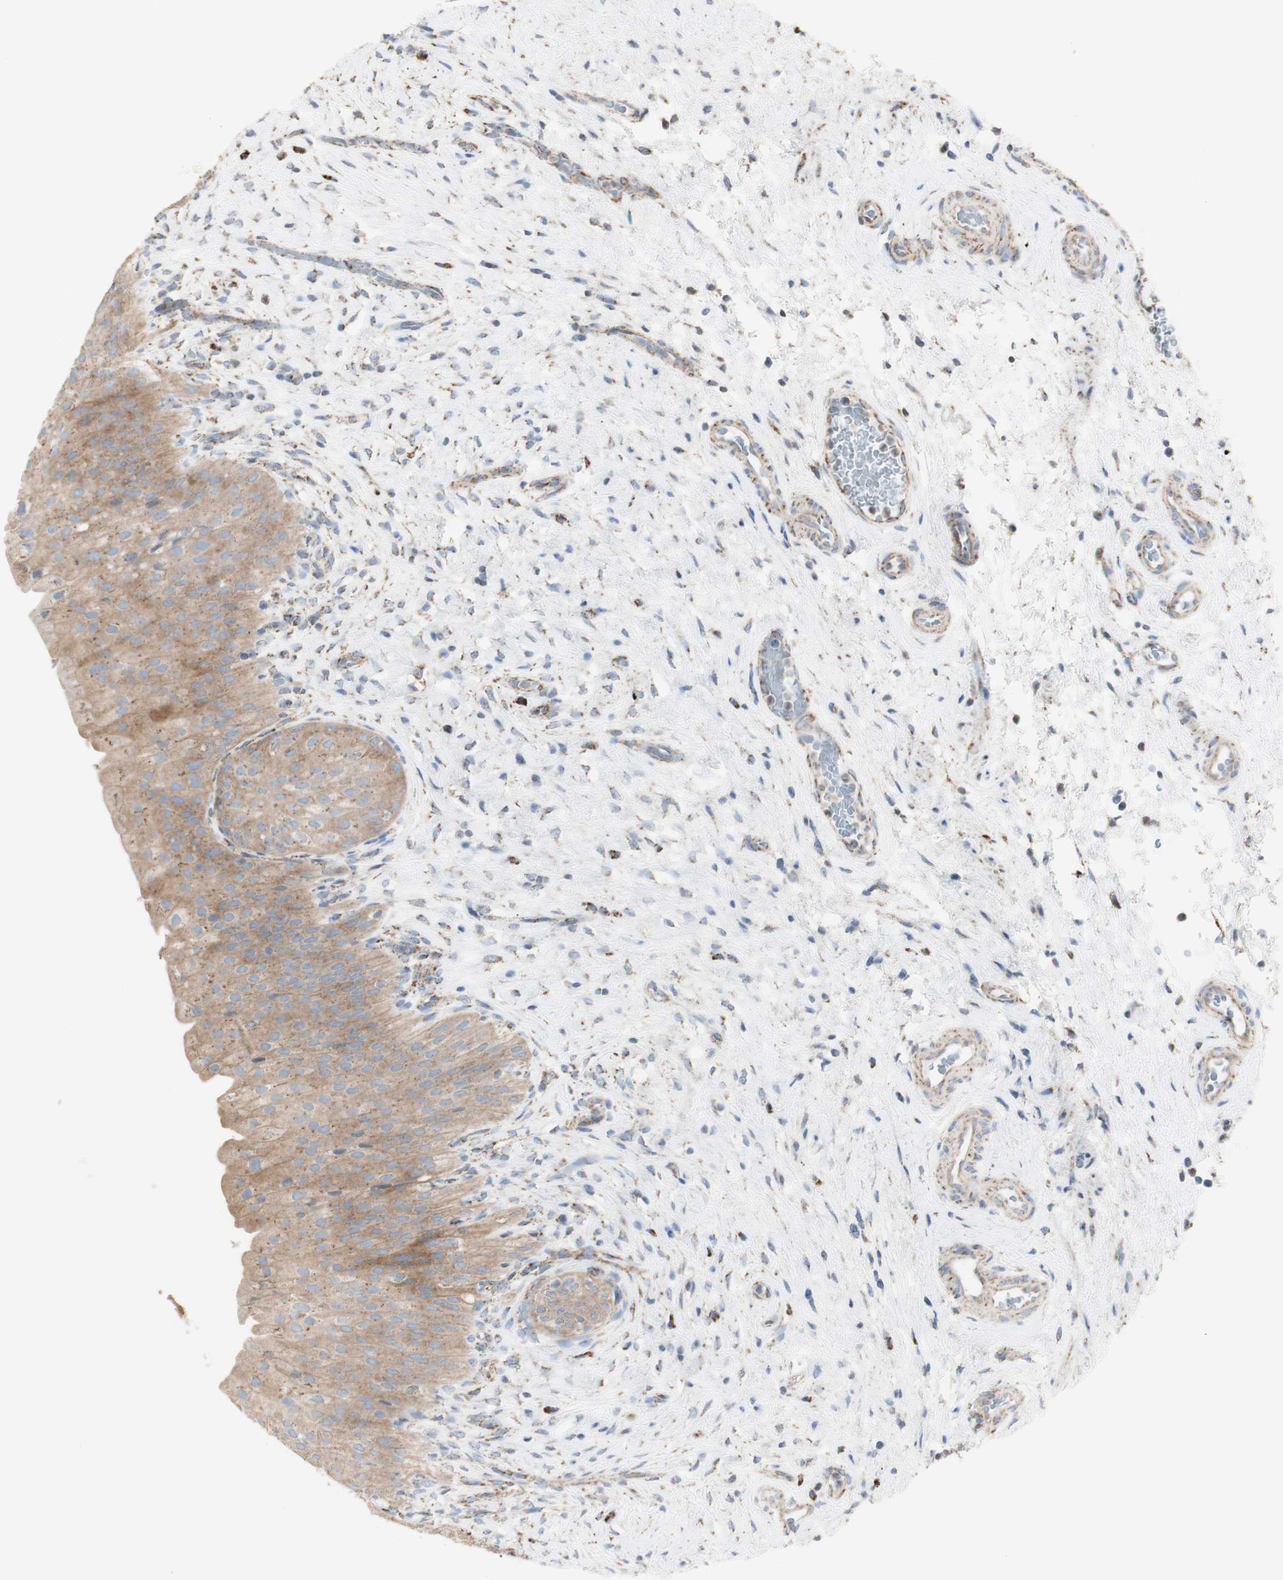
{"staining": {"intensity": "weak", "quantity": ">75%", "location": "cytoplasmic/membranous"}, "tissue": "urinary bladder", "cell_type": "Urothelial cells", "image_type": "normal", "snomed": [{"axis": "morphology", "description": "Normal tissue, NOS"}, {"axis": "morphology", "description": "Urothelial carcinoma, High grade"}, {"axis": "topography", "description": "Urinary bladder"}], "caption": "This micrograph demonstrates IHC staining of normal human urinary bladder, with low weak cytoplasmic/membranous staining in approximately >75% of urothelial cells.", "gene": "C3orf52", "patient": {"sex": "male", "age": 46}}